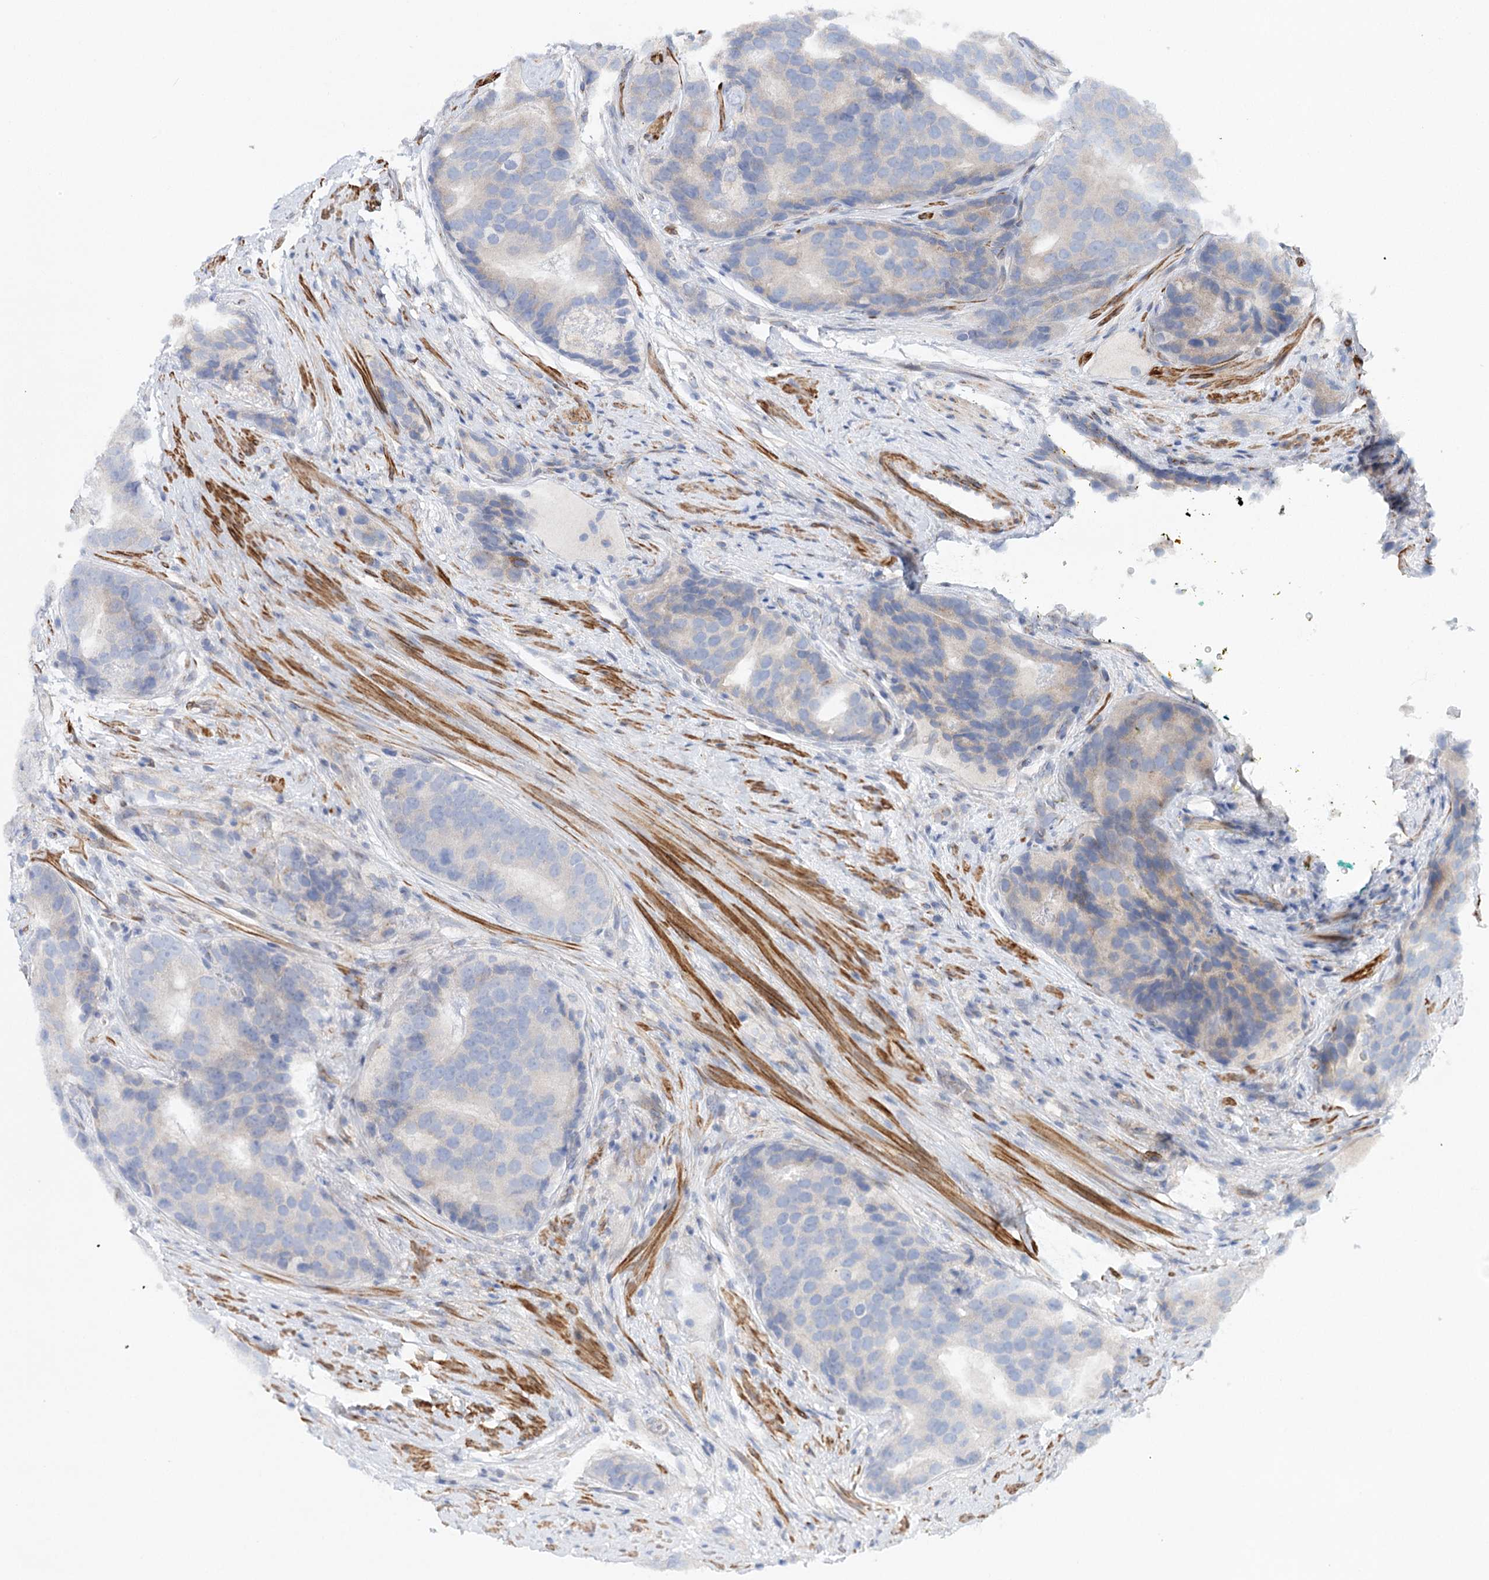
{"staining": {"intensity": "negative", "quantity": "none", "location": "none"}, "tissue": "prostate cancer", "cell_type": "Tumor cells", "image_type": "cancer", "snomed": [{"axis": "morphology", "description": "Adenocarcinoma, High grade"}, {"axis": "topography", "description": "Prostate"}], "caption": "There is no significant staining in tumor cells of adenocarcinoma (high-grade) (prostate).", "gene": "ABRAXAS2", "patient": {"sex": "male", "age": 56}}